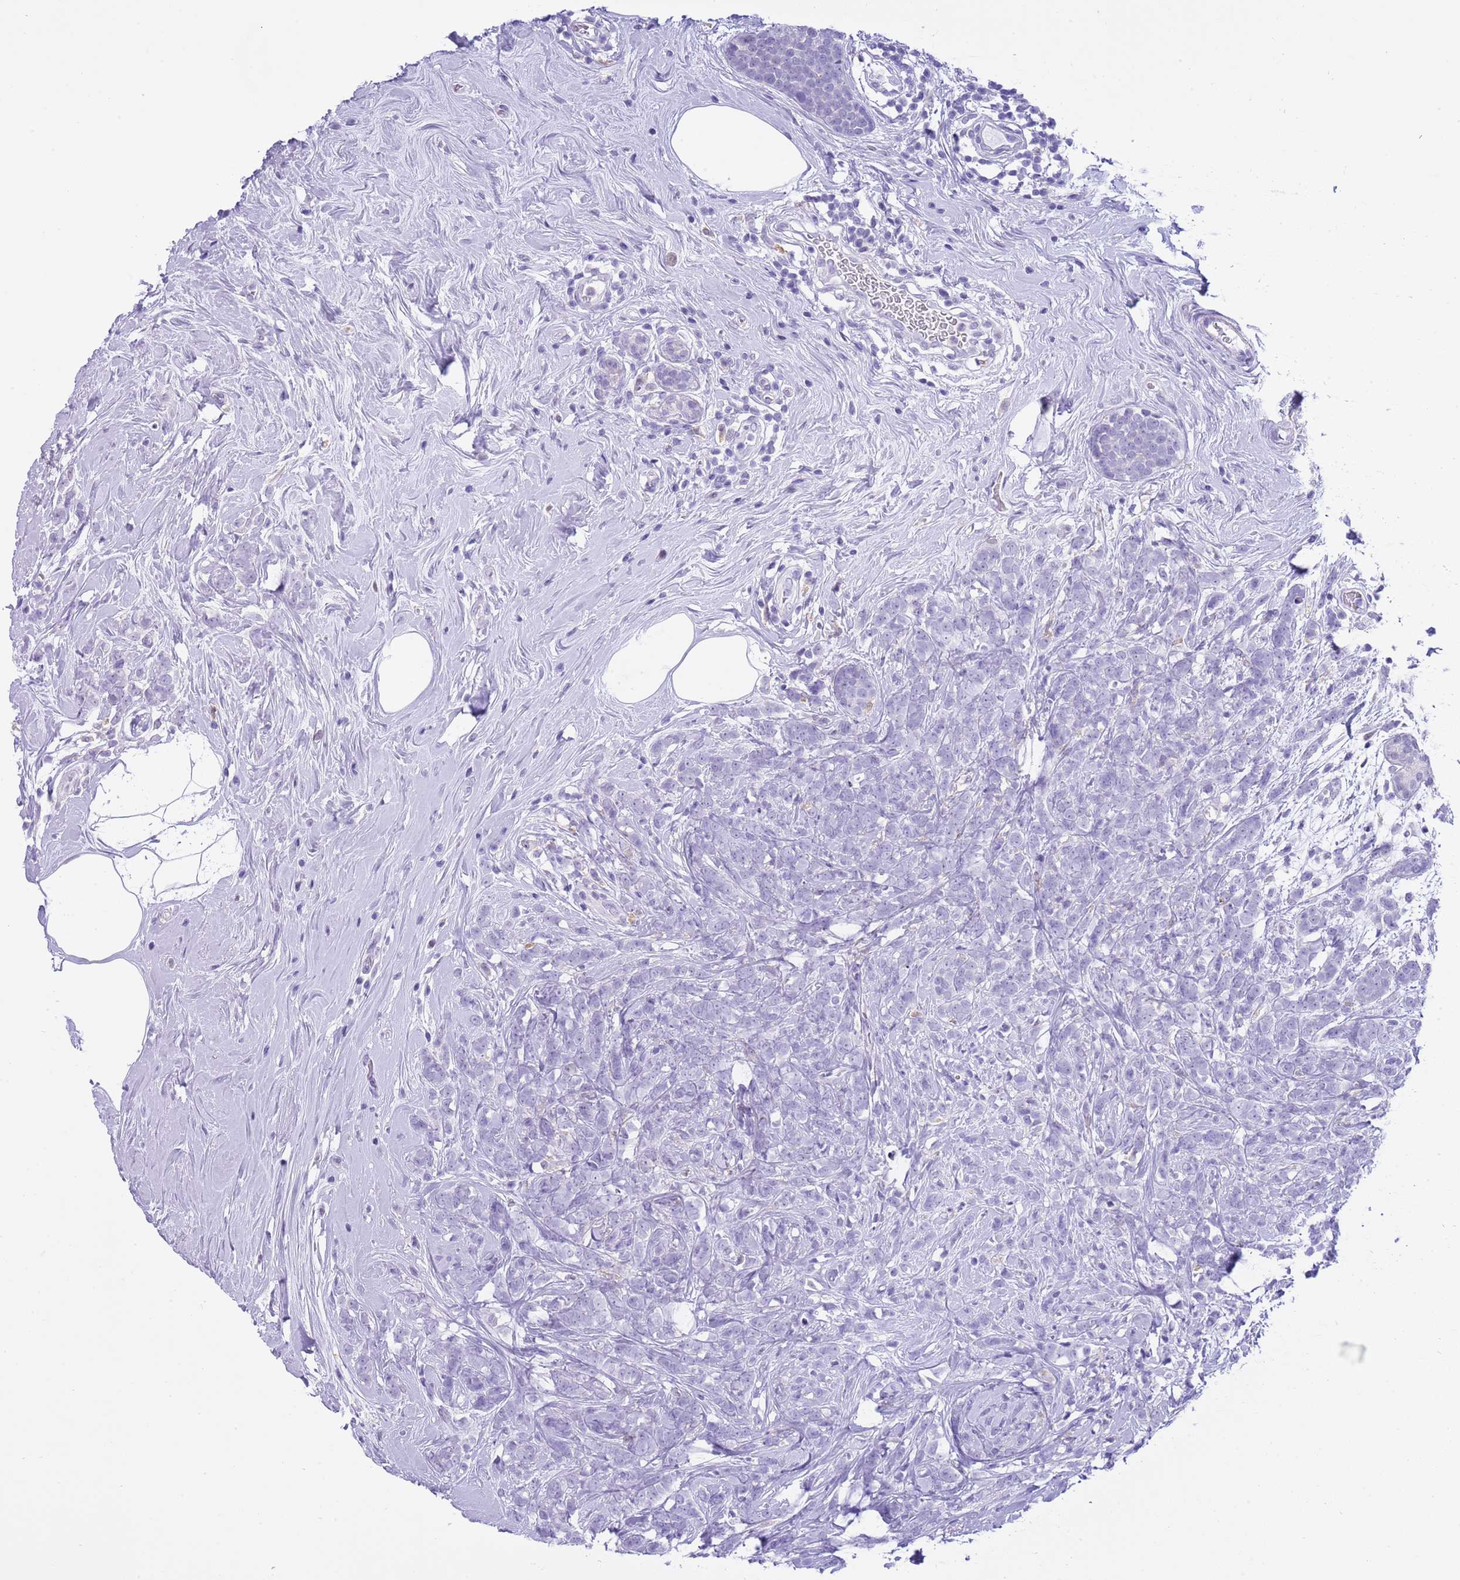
{"staining": {"intensity": "negative", "quantity": "none", "location": "none"}, "tissue": "breast cancer", "cell_type": "Tumor cells", "image_type": "cancer", "snomed": [{"axis": "morphology", "description": "Lobular carcinoma"}, {"axis": "topography", "description": "Breast"}], "caption": "Tumor cells are negative for brown protein staining in breast lobular carcinoma.", "gene": "PPP1R17", "patient": {"sex": "female", "age": 58}}